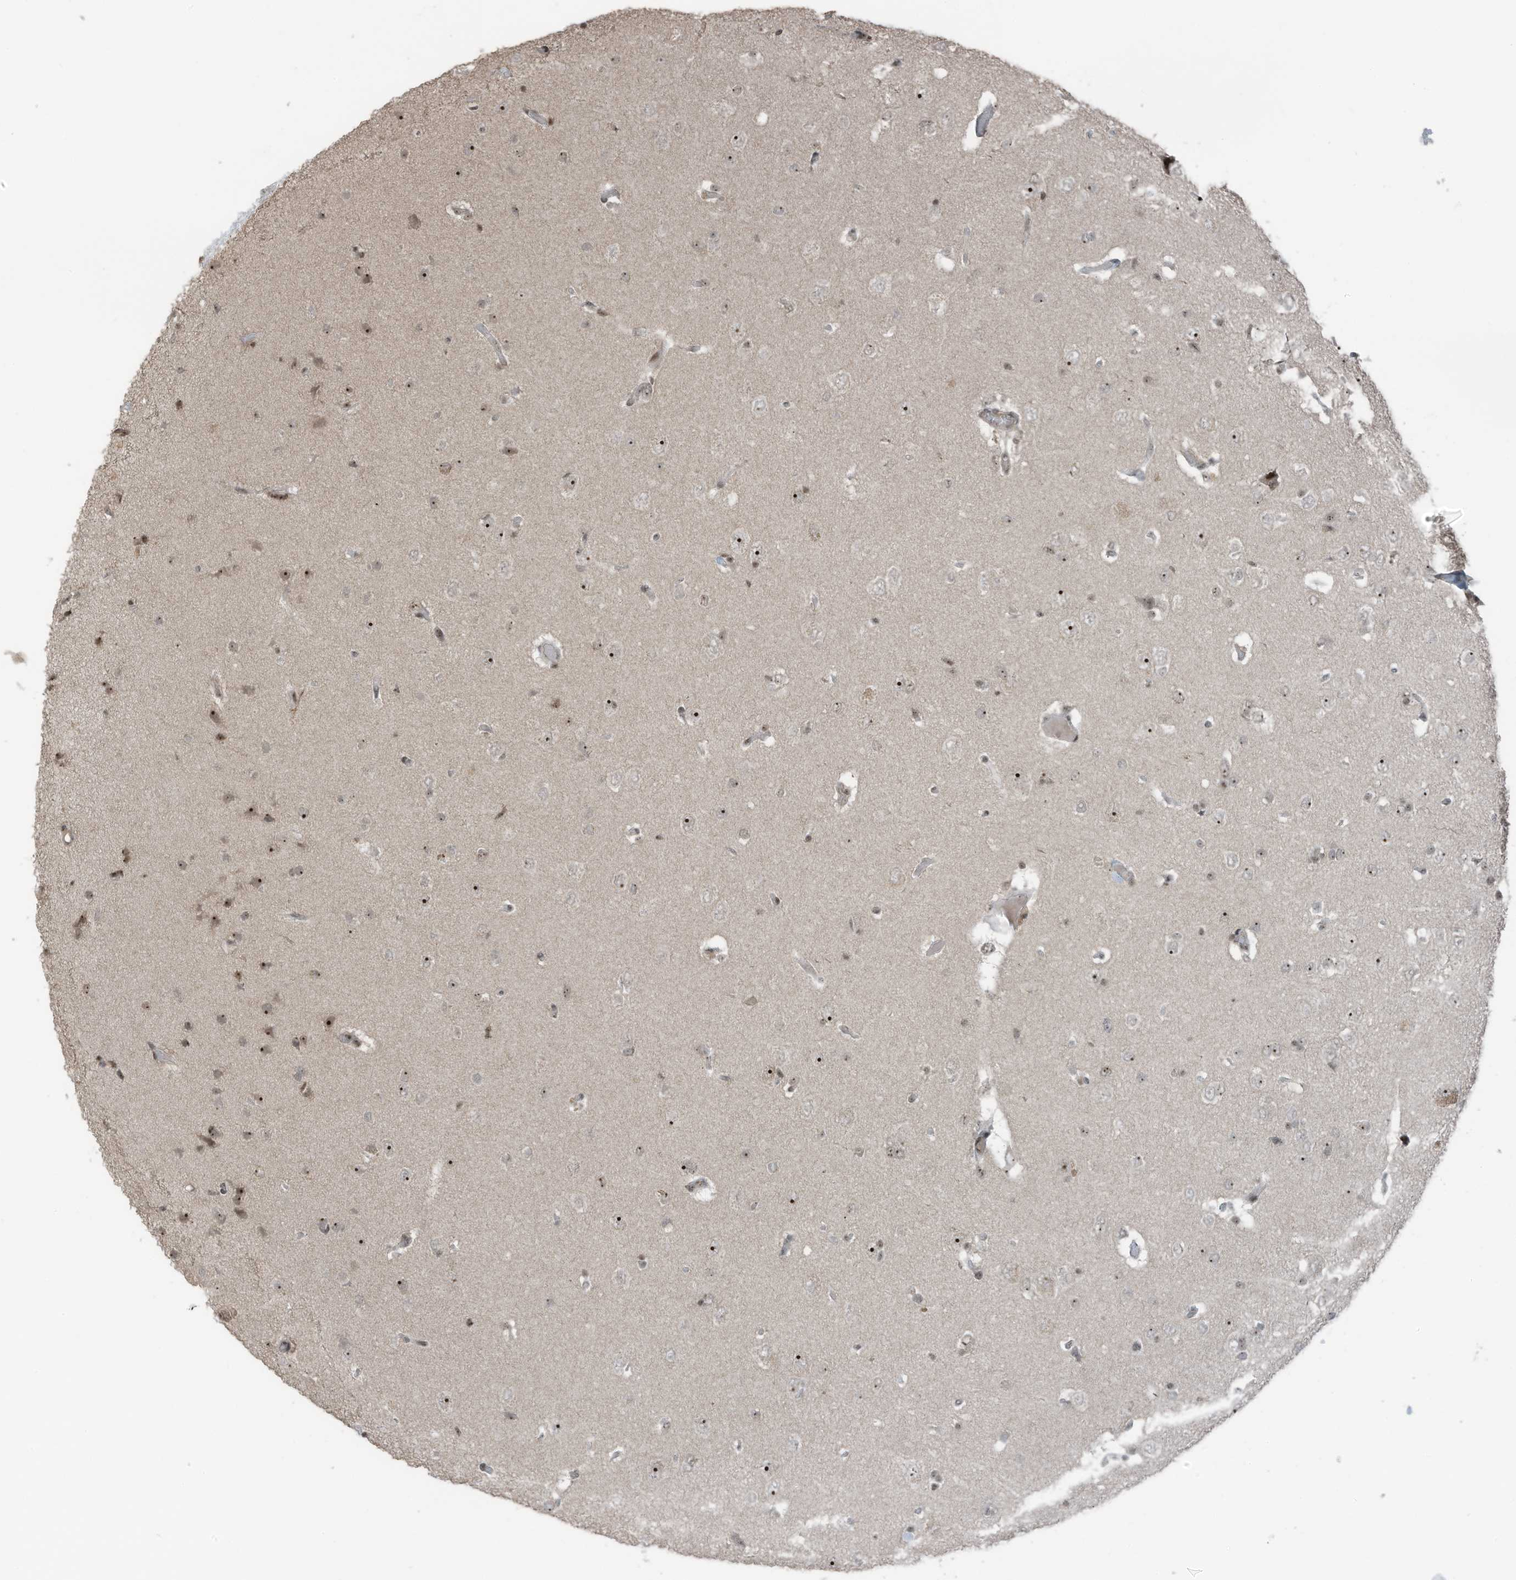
{"staining": {"intensity": "moderate", "quantity": "25%-75%", "location": "nuclear"}, "tissue": "glioma", "cell_type": "Tumor cells", "image_type": "cancer", "snomed": [{"axis": "morphology", "description": "Glioma, malignant, High grade"}, {"axis": "topography", "description": "Brain"}], "caption": "Immunohistochemistry (IHC) staining of glioma, which reveals medium levels of moderate nuclear staining in approximately 25%-75% of tumor cells indicating moderate nuclear protein staining. The staining was performed using DAB (3,3'-diaminobenzidine) (brown) for protein detection and nuclei were counterstained in hematoxylin (blue).", "gene": "UTP3", "patient": {"sex": "female", "age": 59}}